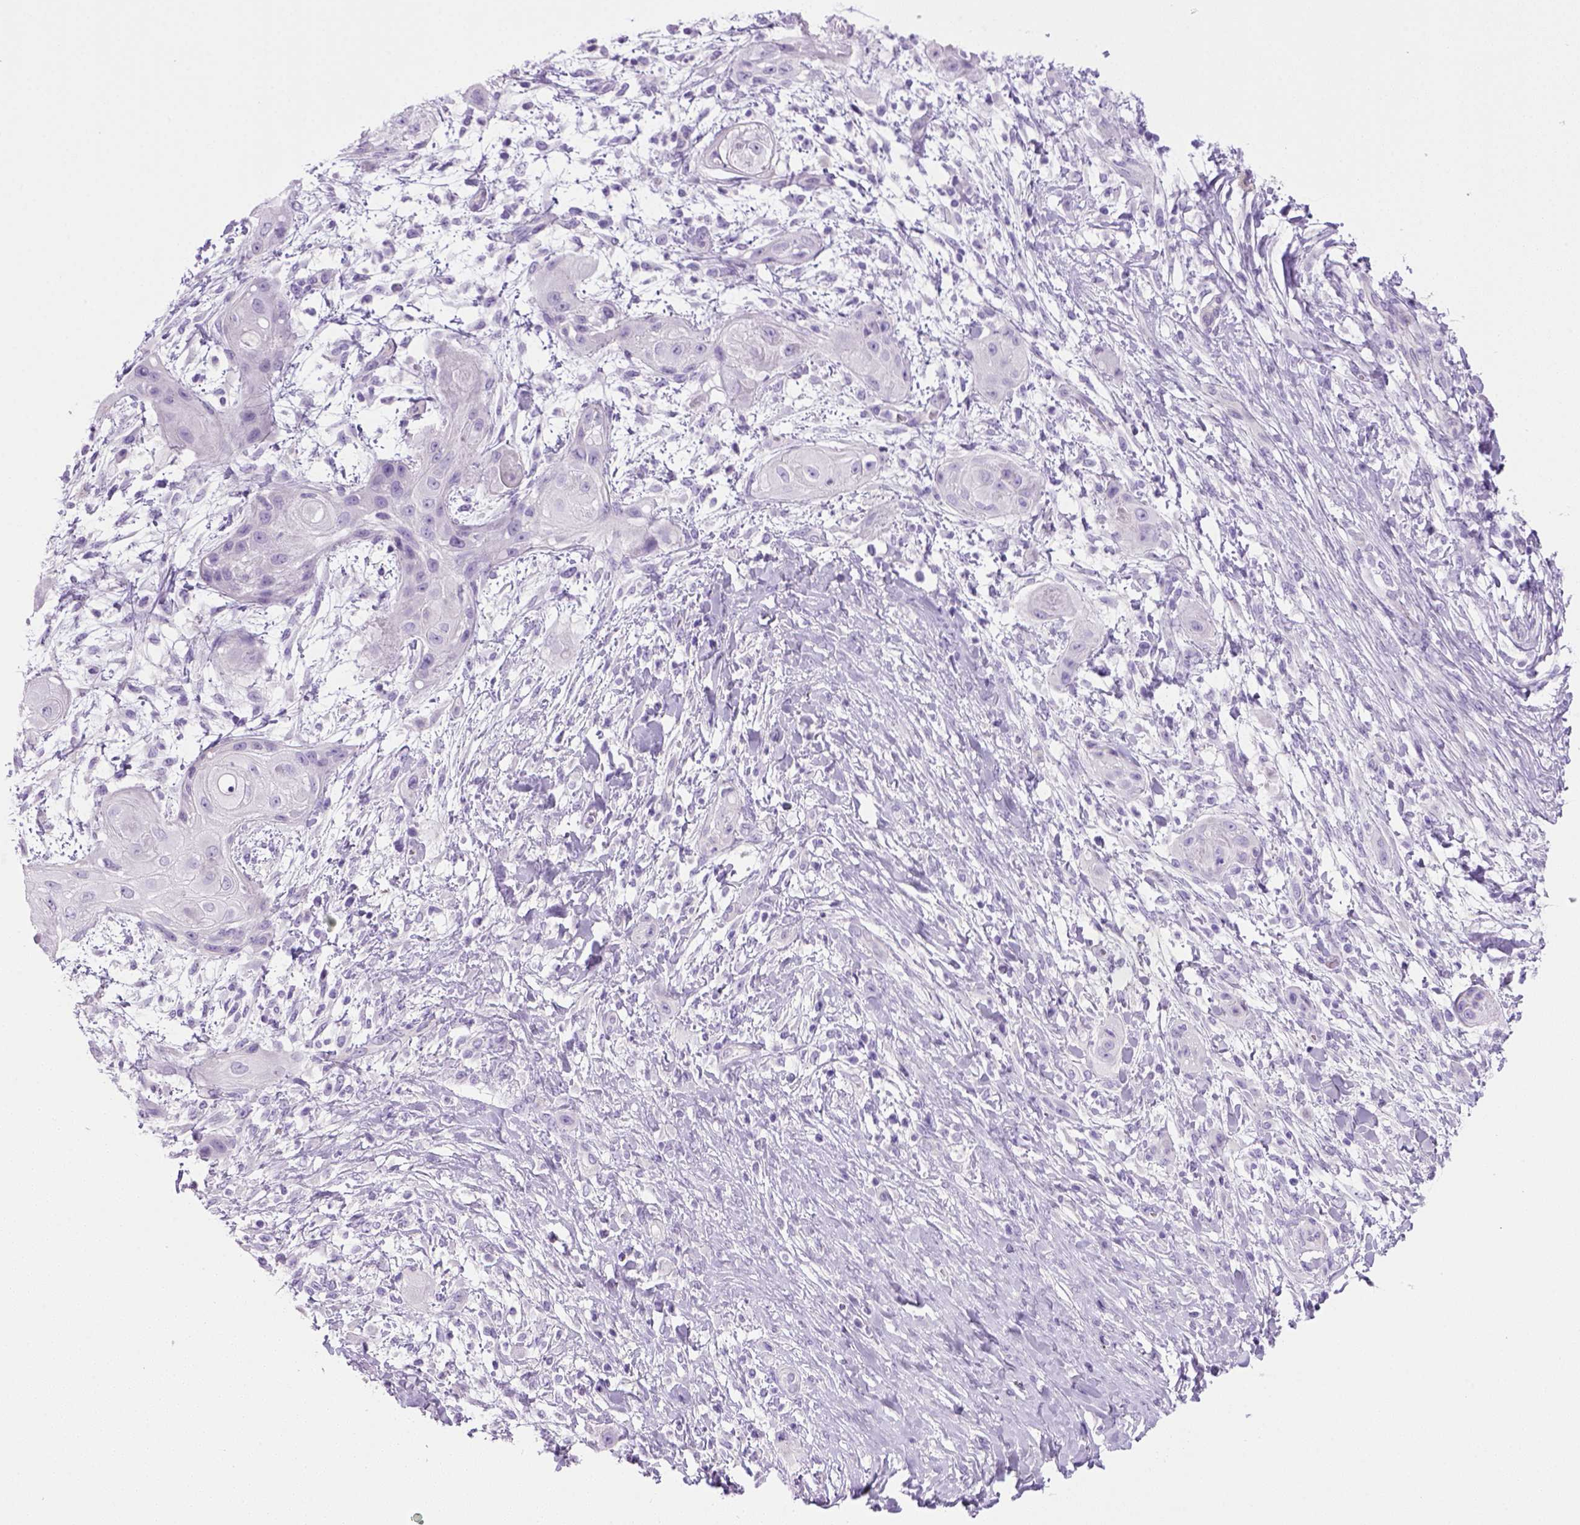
{"staining": {"intensity": "negative", "quantity": "none", "location": "none"}, "tissue": "skin cancer", "cell_type": "Tumor cells", "image_type": "cancer", "snomed": [{"axis": "morphology", "description": "Squamous cell carcinoma, NOS"}, {"axis": "topography", "description": "Skin"}], "caption": "A photomicrograph of human skin squamous cell carcinoma is negative for staining in tumor cells. (DAB IHC with hematoxylin counter stain).", "gene": "KRT71", "patient": {"sex": "male", "age": 62}}